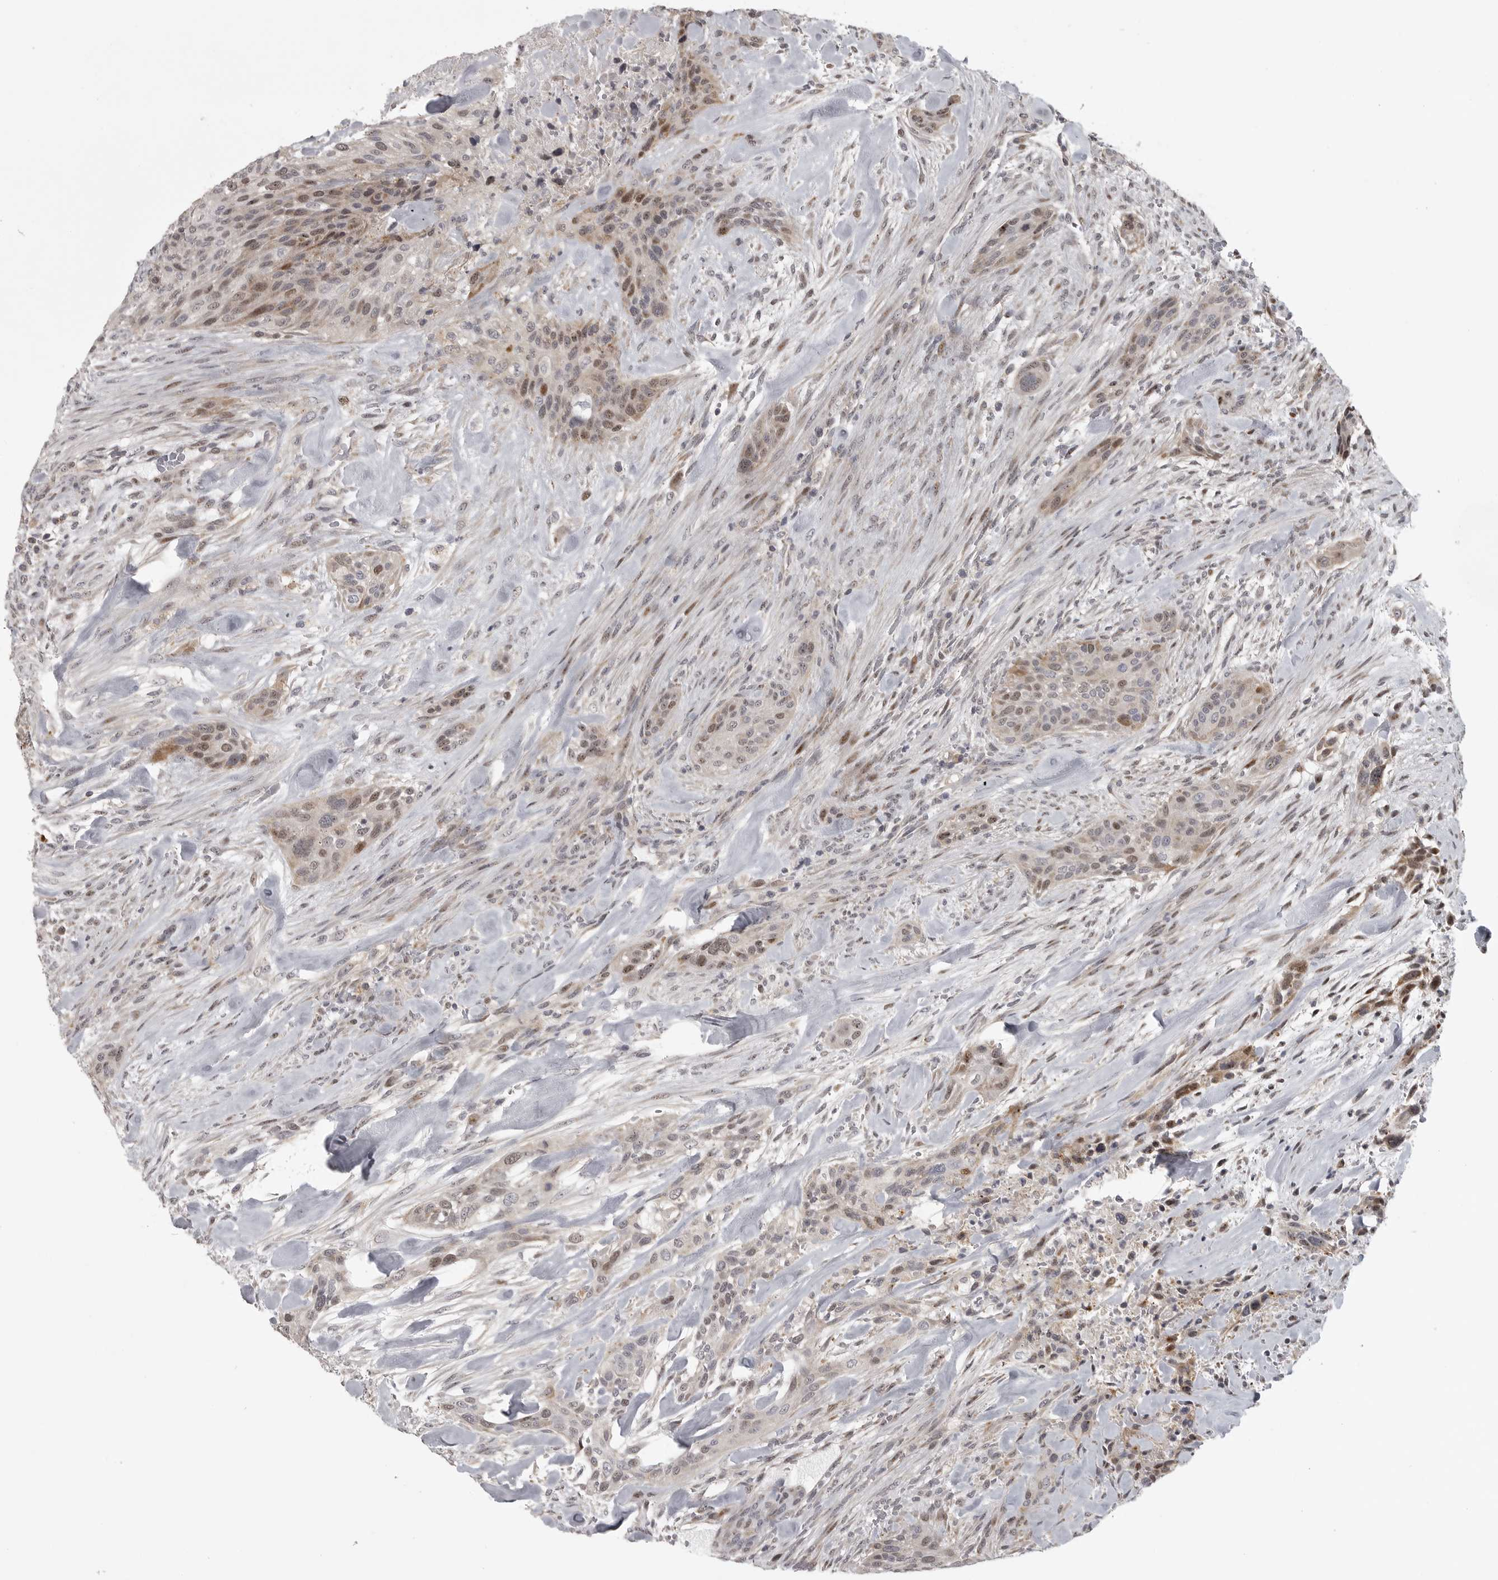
{"staining": {"intensity": "moderate", "quantity": "<25%", "location": "cytoplasmic/membranous,nuclear"}, "tissue": "urothelial cancer", "cell_type": "Tumor cells", "image_type": "cancer", "snomed": [{"axis": "morphology", "description": "Urothelial carcinoma, High grade"}, {"axis": "topography", "description": "Urinary bladder"}], "caption": "A micrograph of human high-grade urothelial carcinoma stained for a protein displays moderate cytoplasmic/membranous and nuclear brown staining in tumor cells.", "gene": "POLE2", "patient": {"sex": "male", "age": 35}}